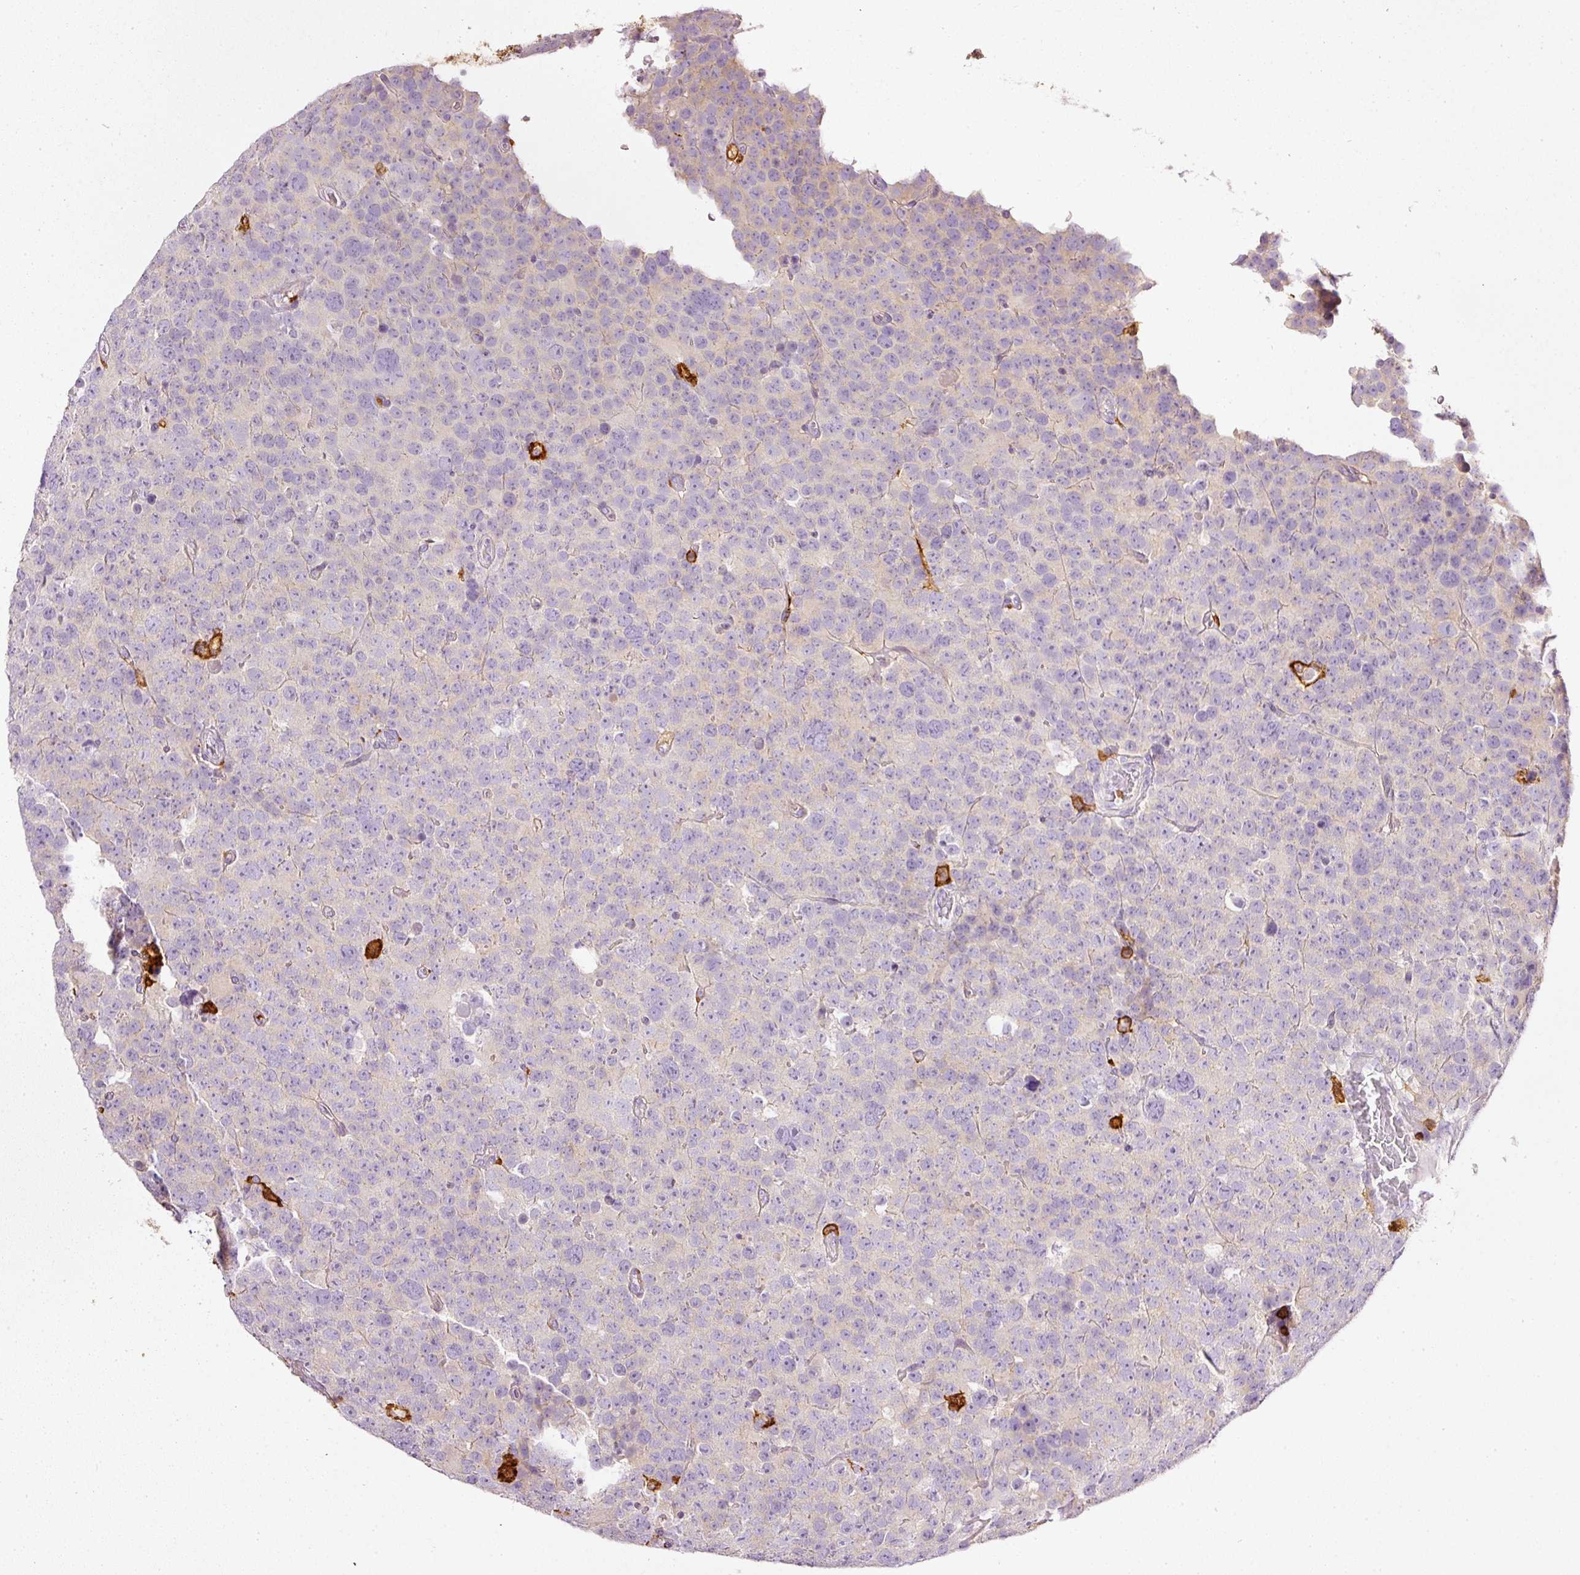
{"staining": {"intensity": "negative", "quantity": "none", "location": "none"}, "tissue": "testis cancer", "cell_type": "Tumor cells", "image_type": "cancer", "snomed": [{"axis": "morphology", "description": "Seminoma, NOS"}, {"axis": "topography", "description": "Testis"}], "caption": "An IHC photomicrograph of testis cancer is shown. There is no staining in tumor cells of testis cancer. Brightfield microscopy of immunohistochemistry (IHC) stained with DAB (3,3'-diaminobenzidine) (brown) and hematoxylin (blue), captured at high magnification.", "gene": "EVL", "patient": {"sex": "male", "age": 71}}